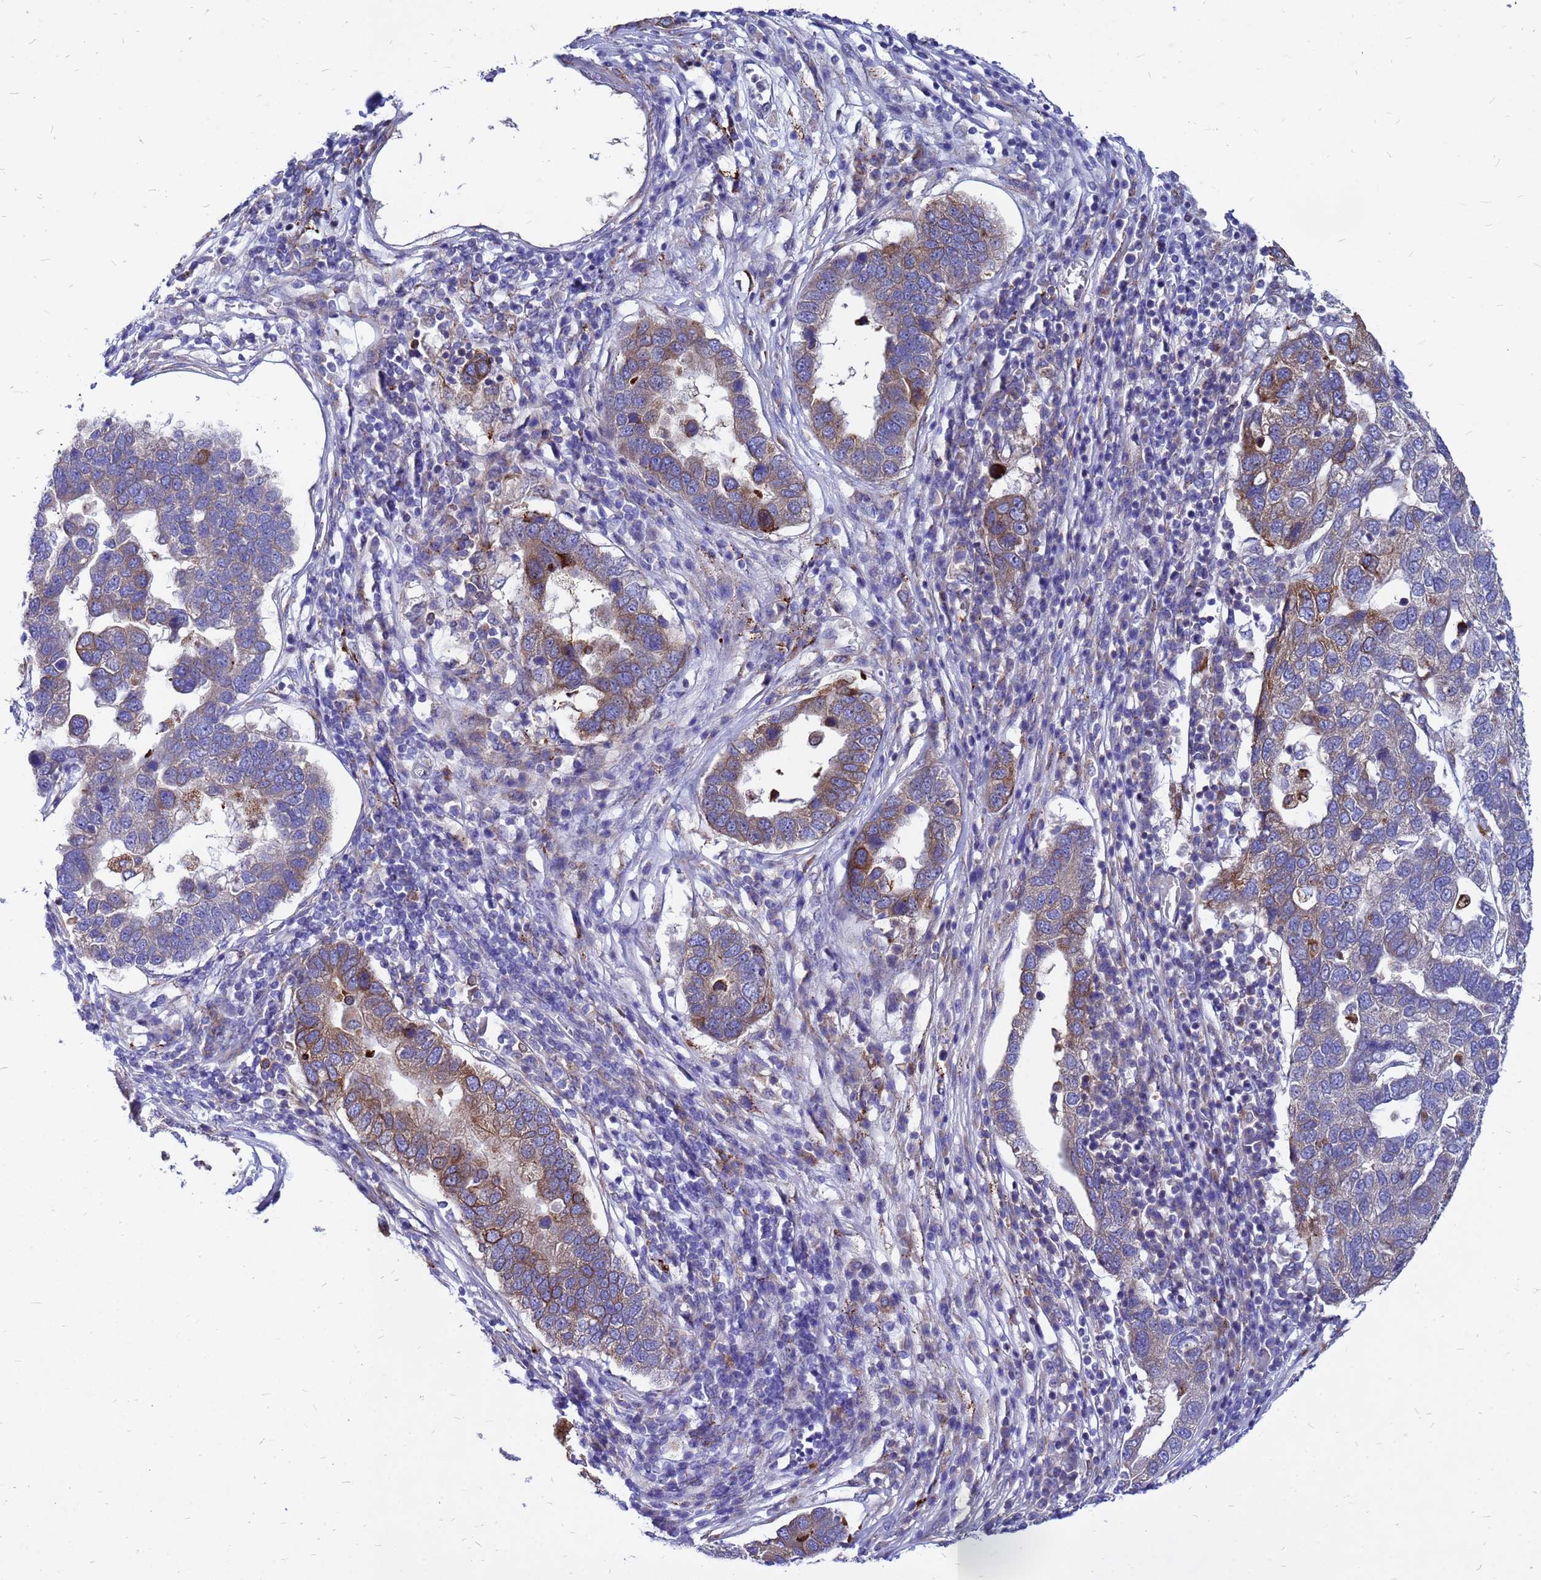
{"staining": {"intensity": "moderate", "quantity": "<25%", "location": "cytoplasmic/membranous"}, "tissue": "pancreatic cancer", "cell_type": "Tumor cells", "image_type": "cancer", "snomed": [{"axis": "morphology", "description": "Adenocarcinoma, NOS"}, {"axis": "topography", "description": "Pancreas"}], "caption": "IHC micrograph of pancreatic cancer (adenocarcinoma) stained for a protein (brown), which demonstrates low levels of moderate cytoplasmic/membranous expression in about <25% of tumor cells.", "gene": "FHIP1A", "patient": {"sex": "female", "age": 61}}